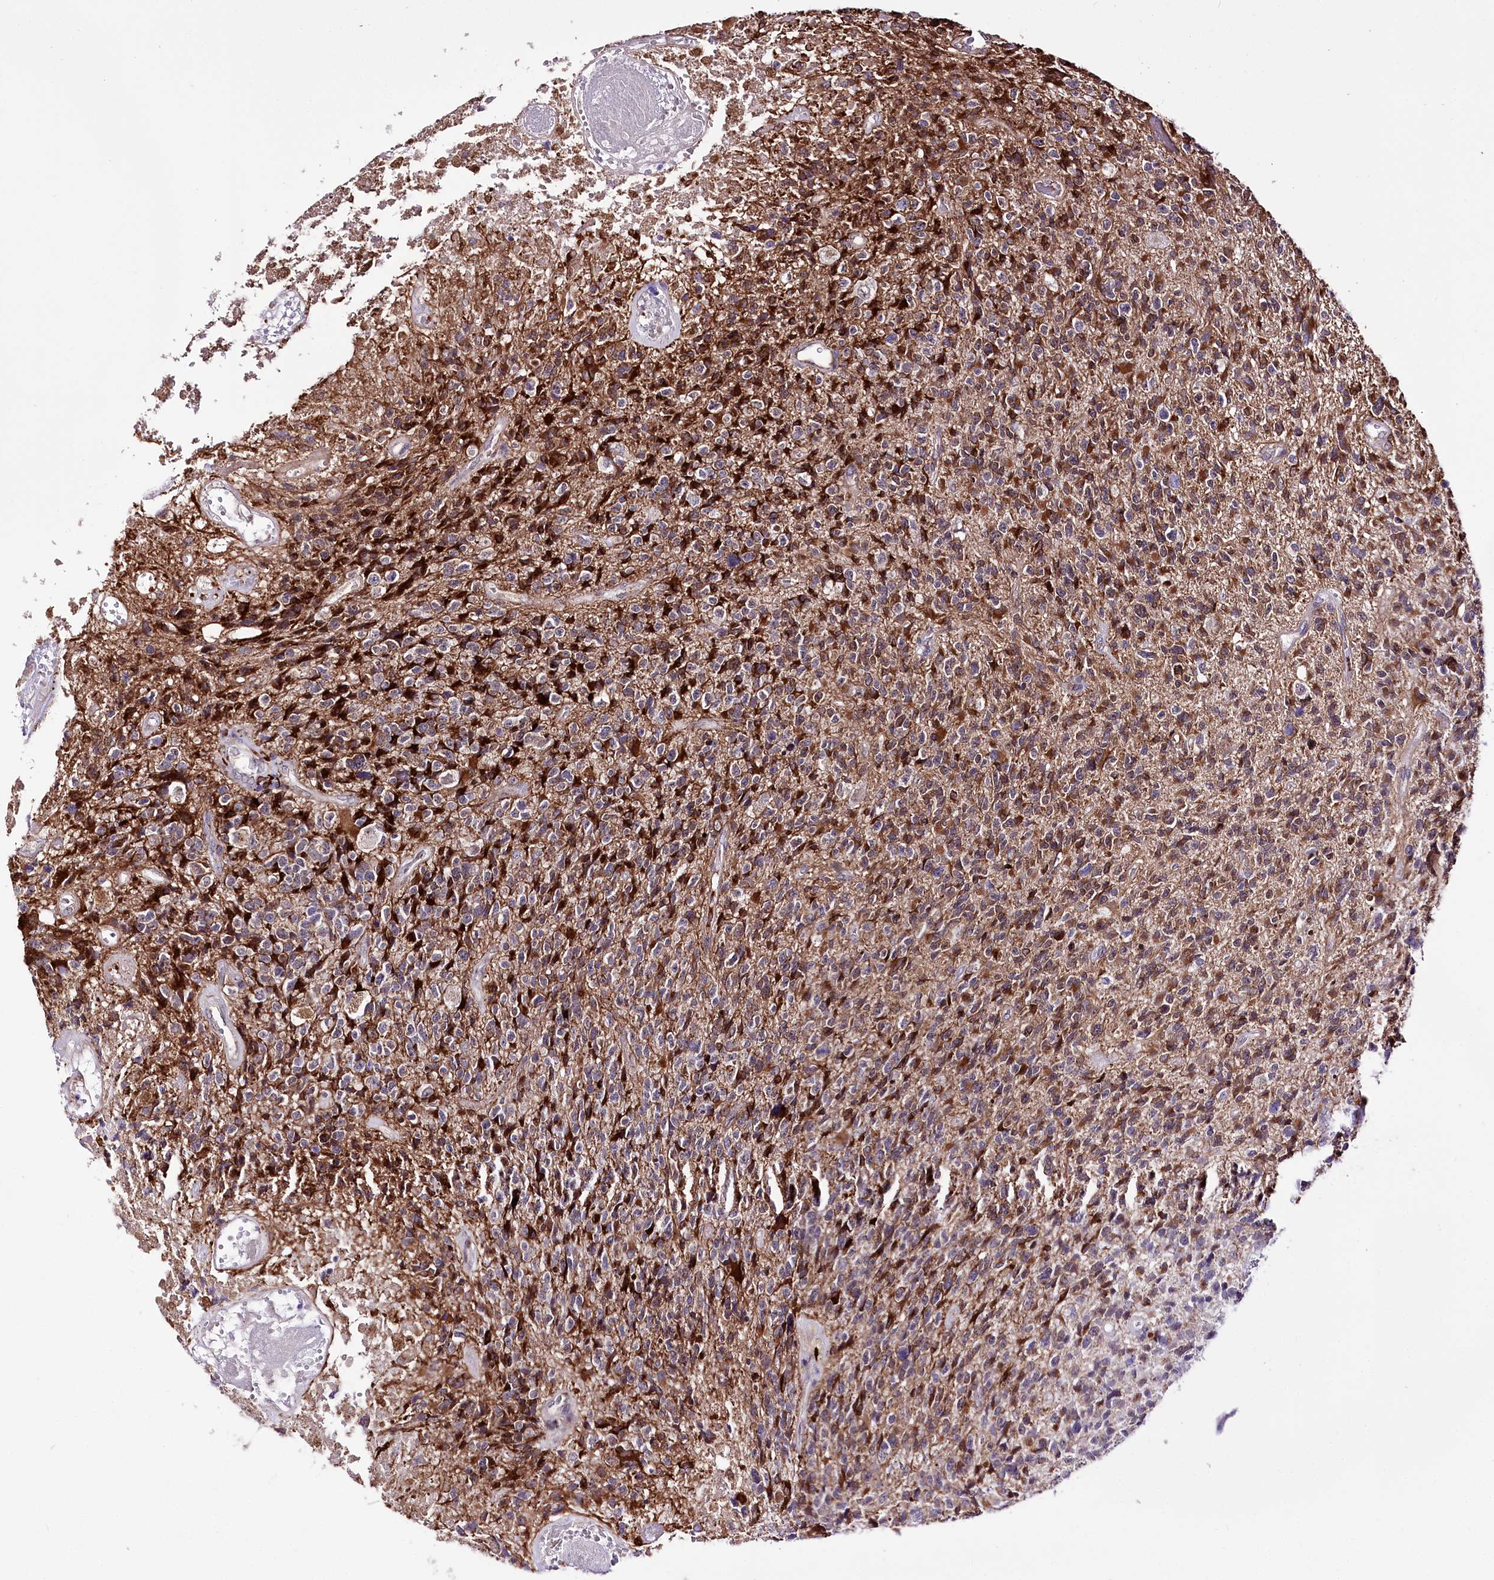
{"staining": {"intensity": "moderate", "quantity": "<25%", "location": "cytoplasmic/membranous"}, "tissue": "glioma", "cell_type": "Tumor cells", "image_type": "cancer", "snomed": [{"axis": "morphology", "description": "Glioma, malignant, High grade"}, {"axis": "topography", "description": "Brain"}], "caption": "Tumor cells show moderate cytoplasmic/membranous staining in about <25% of cells in glioma. (Brightfield microscopy of DAB IHC at high magnification).", "gene": "WWC1", "patient": {"sex": "male", "age": 76}}